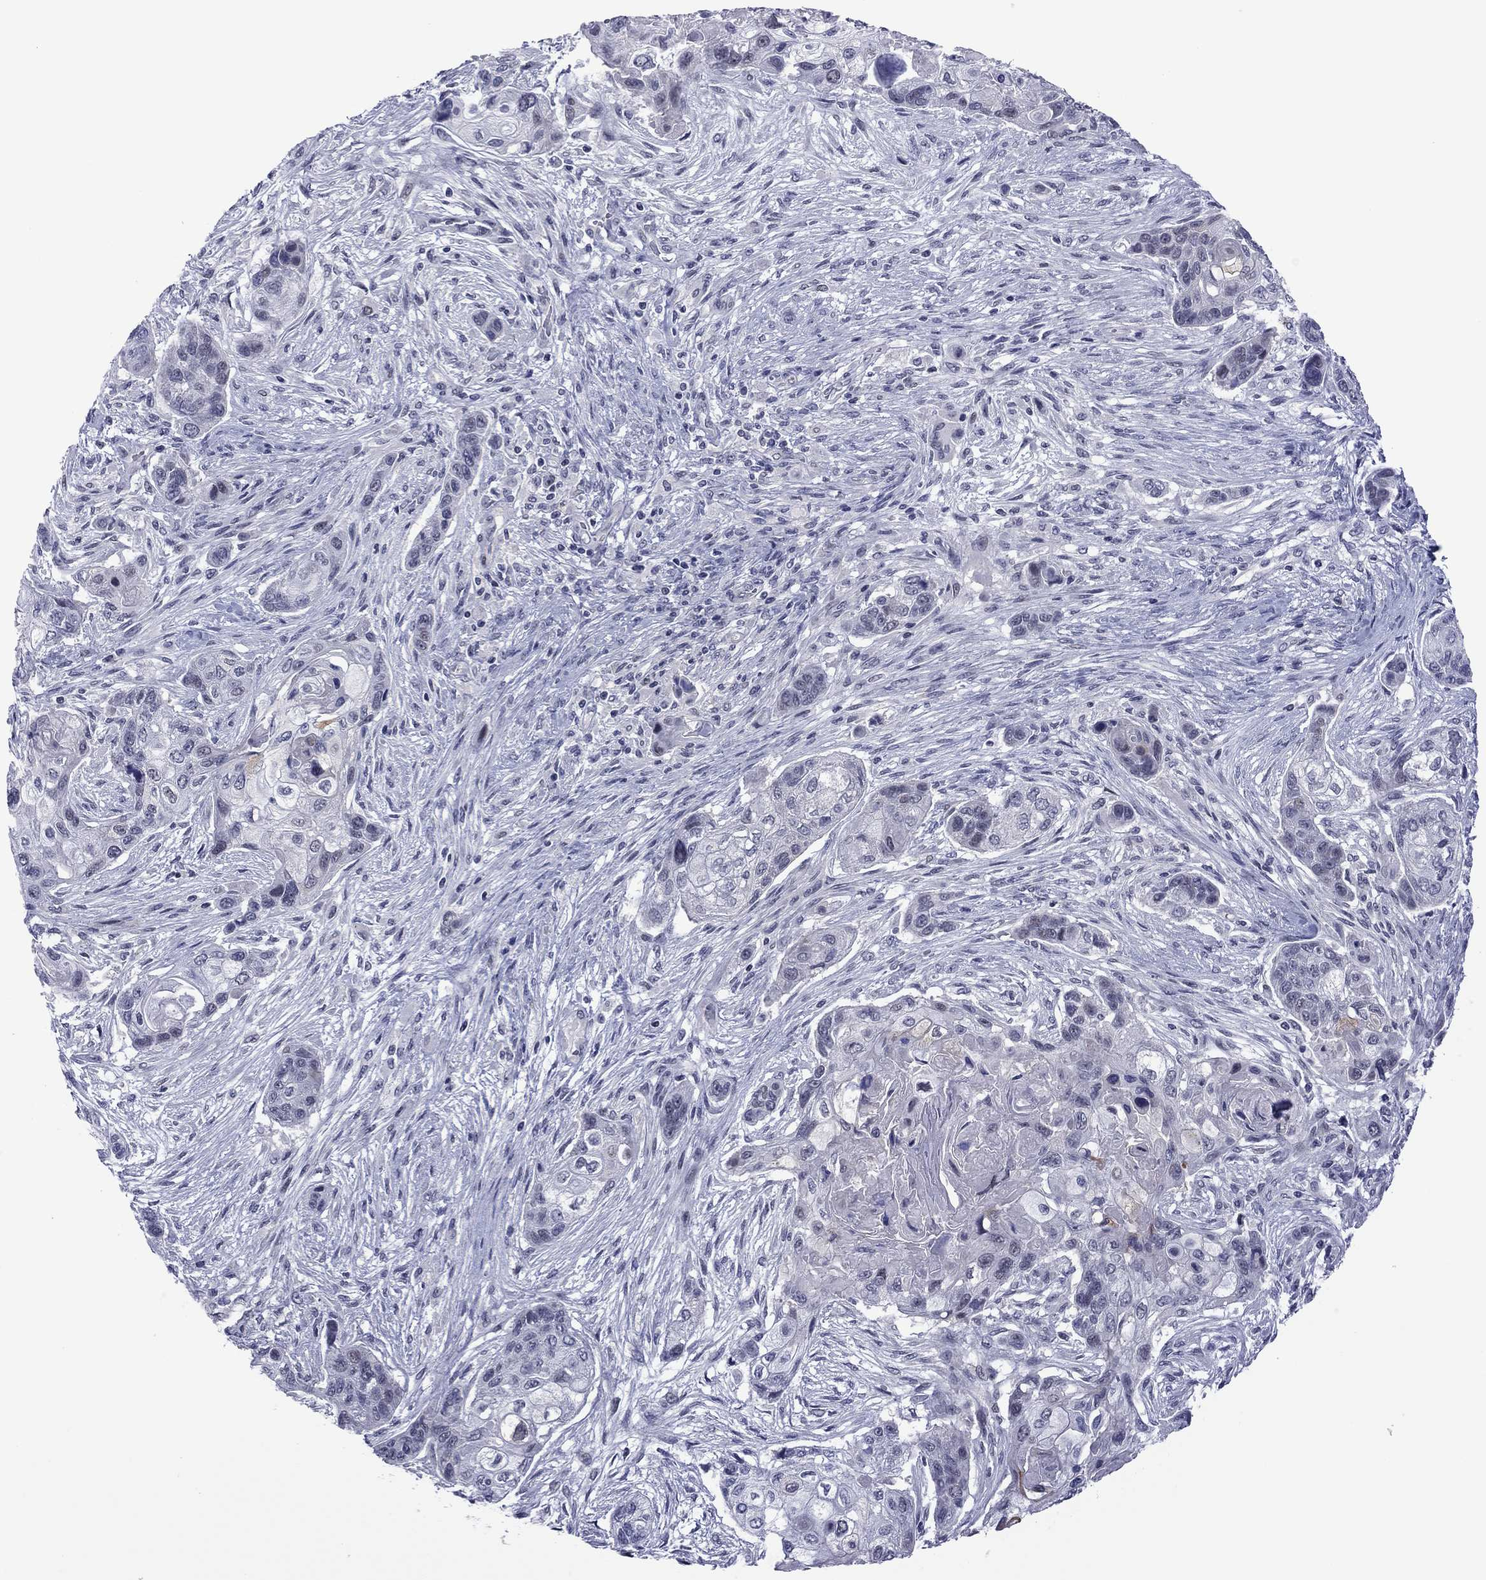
{"staining": {"intensity": "negative", "quantity": "none", "location": "none"}, "tissue": "lung cancer", "cell_type": "Tumor cells", "image_type": "cancer", "snomed": [{"axis": "morphology", "description": "Squamous cell carcinoma, NOS"}, {"axis": "topography", "description": "Lung"}], "caption": "Immunohistochemistry of human squamous cell carcinoma (lung) shows no positivity in tumor cells.", "gene": "POU5F2", "patient": {"sex": "male", "age": 69}}